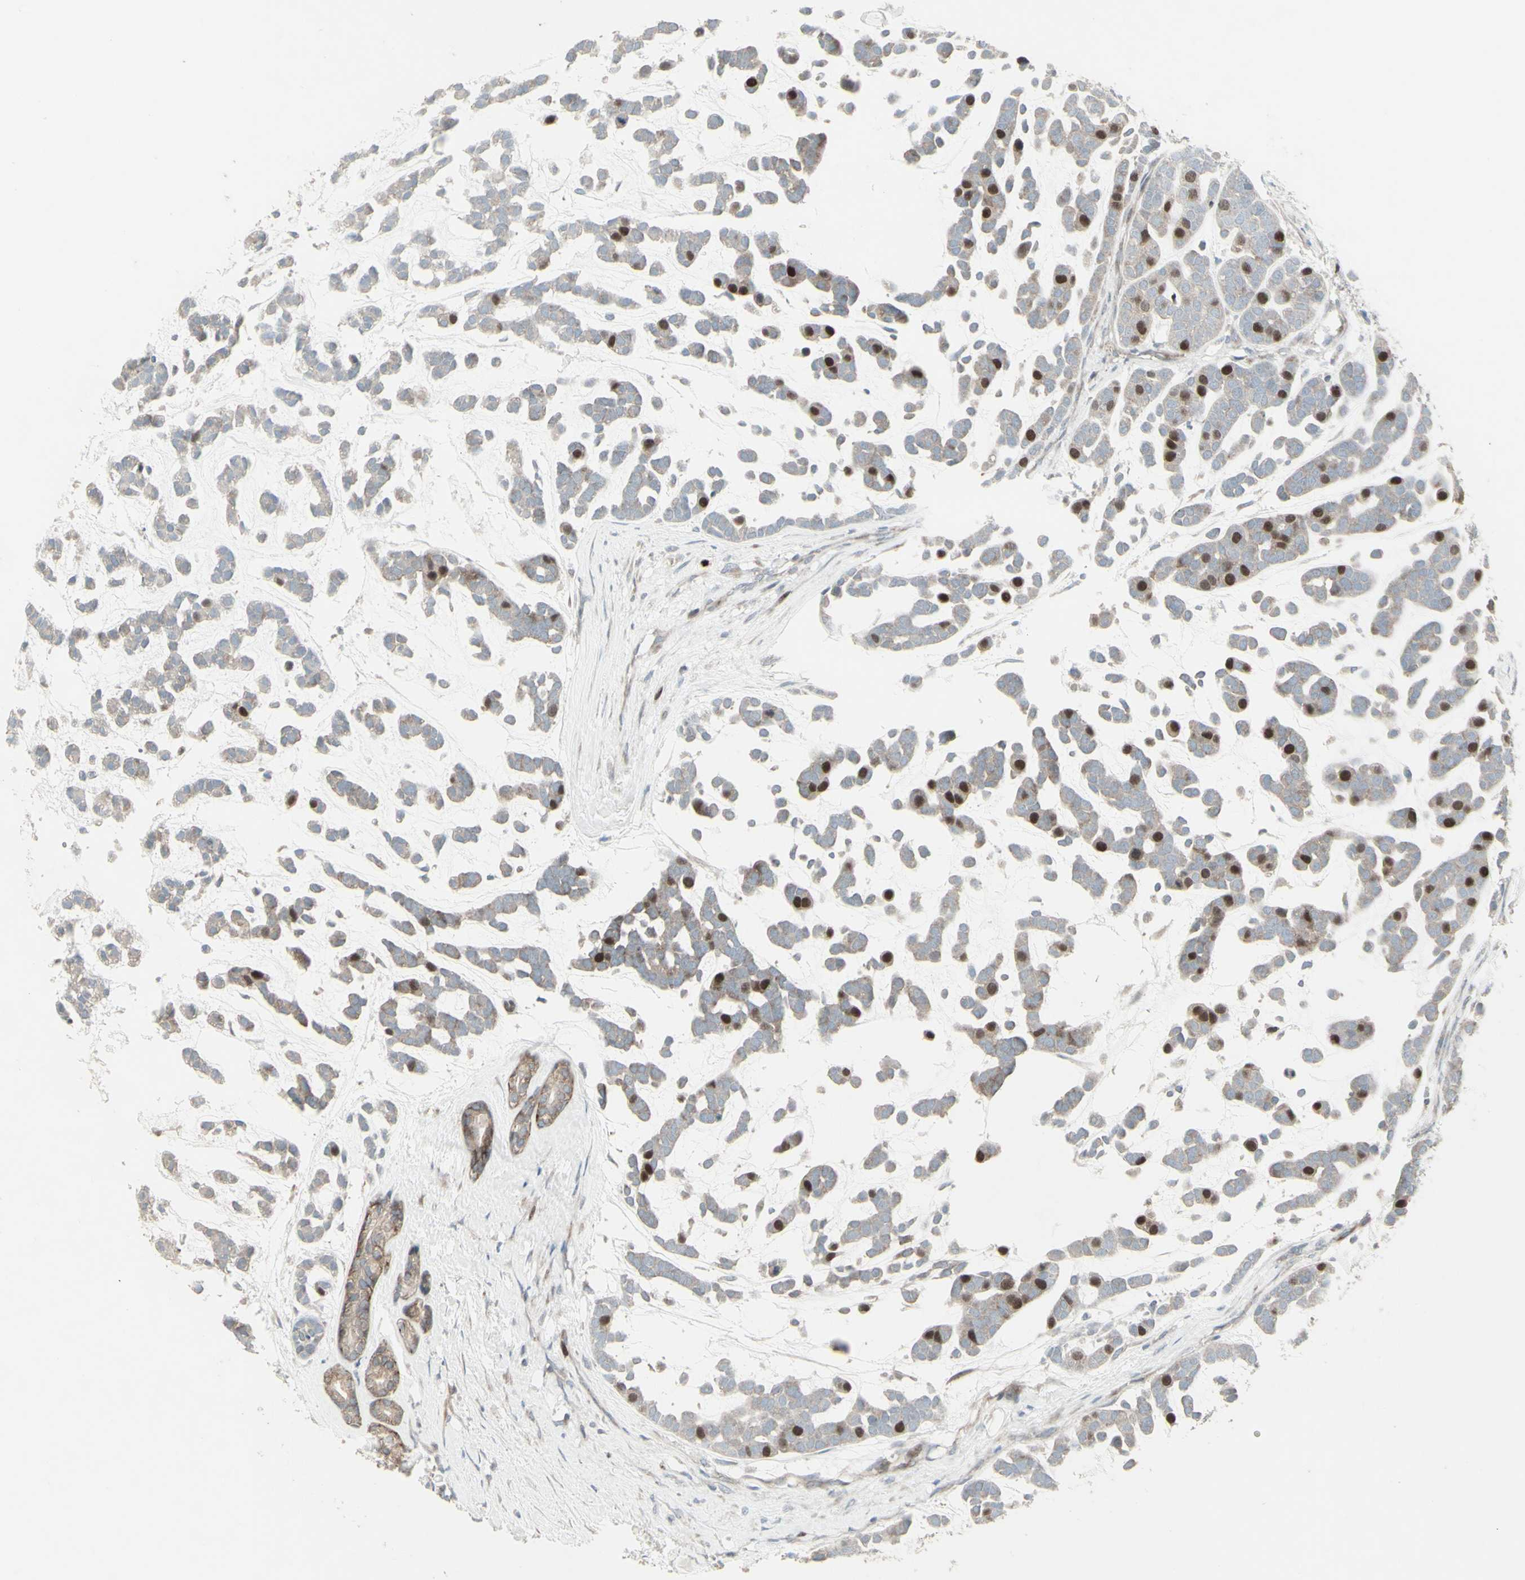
{"staining": {"intensity": "strong", "quantity": "25%-75%", "location": "nuclear"}, "tissue": "head and neck cancer", "cell_type": "Tumor cells", "image_type": "cancer", "snomed": [{"axis": "morphology", "description": "Adenocarcinoma, NOS"}, {"axis": "morphology", "description": "Adenoma, NOS"}, {"axis": "topography", "description": "Head-Neck"}], "caption": "Strong nuclear expression is present in about 25%-75% of tumor cells in head and neck adenoma. The staining was performed using DAB, with brown indicating positive protein expression. Nuclei are stained blue with hematoxylin.", "gene": "GMNN", "patient": {"sex": "female", "age": 55}}